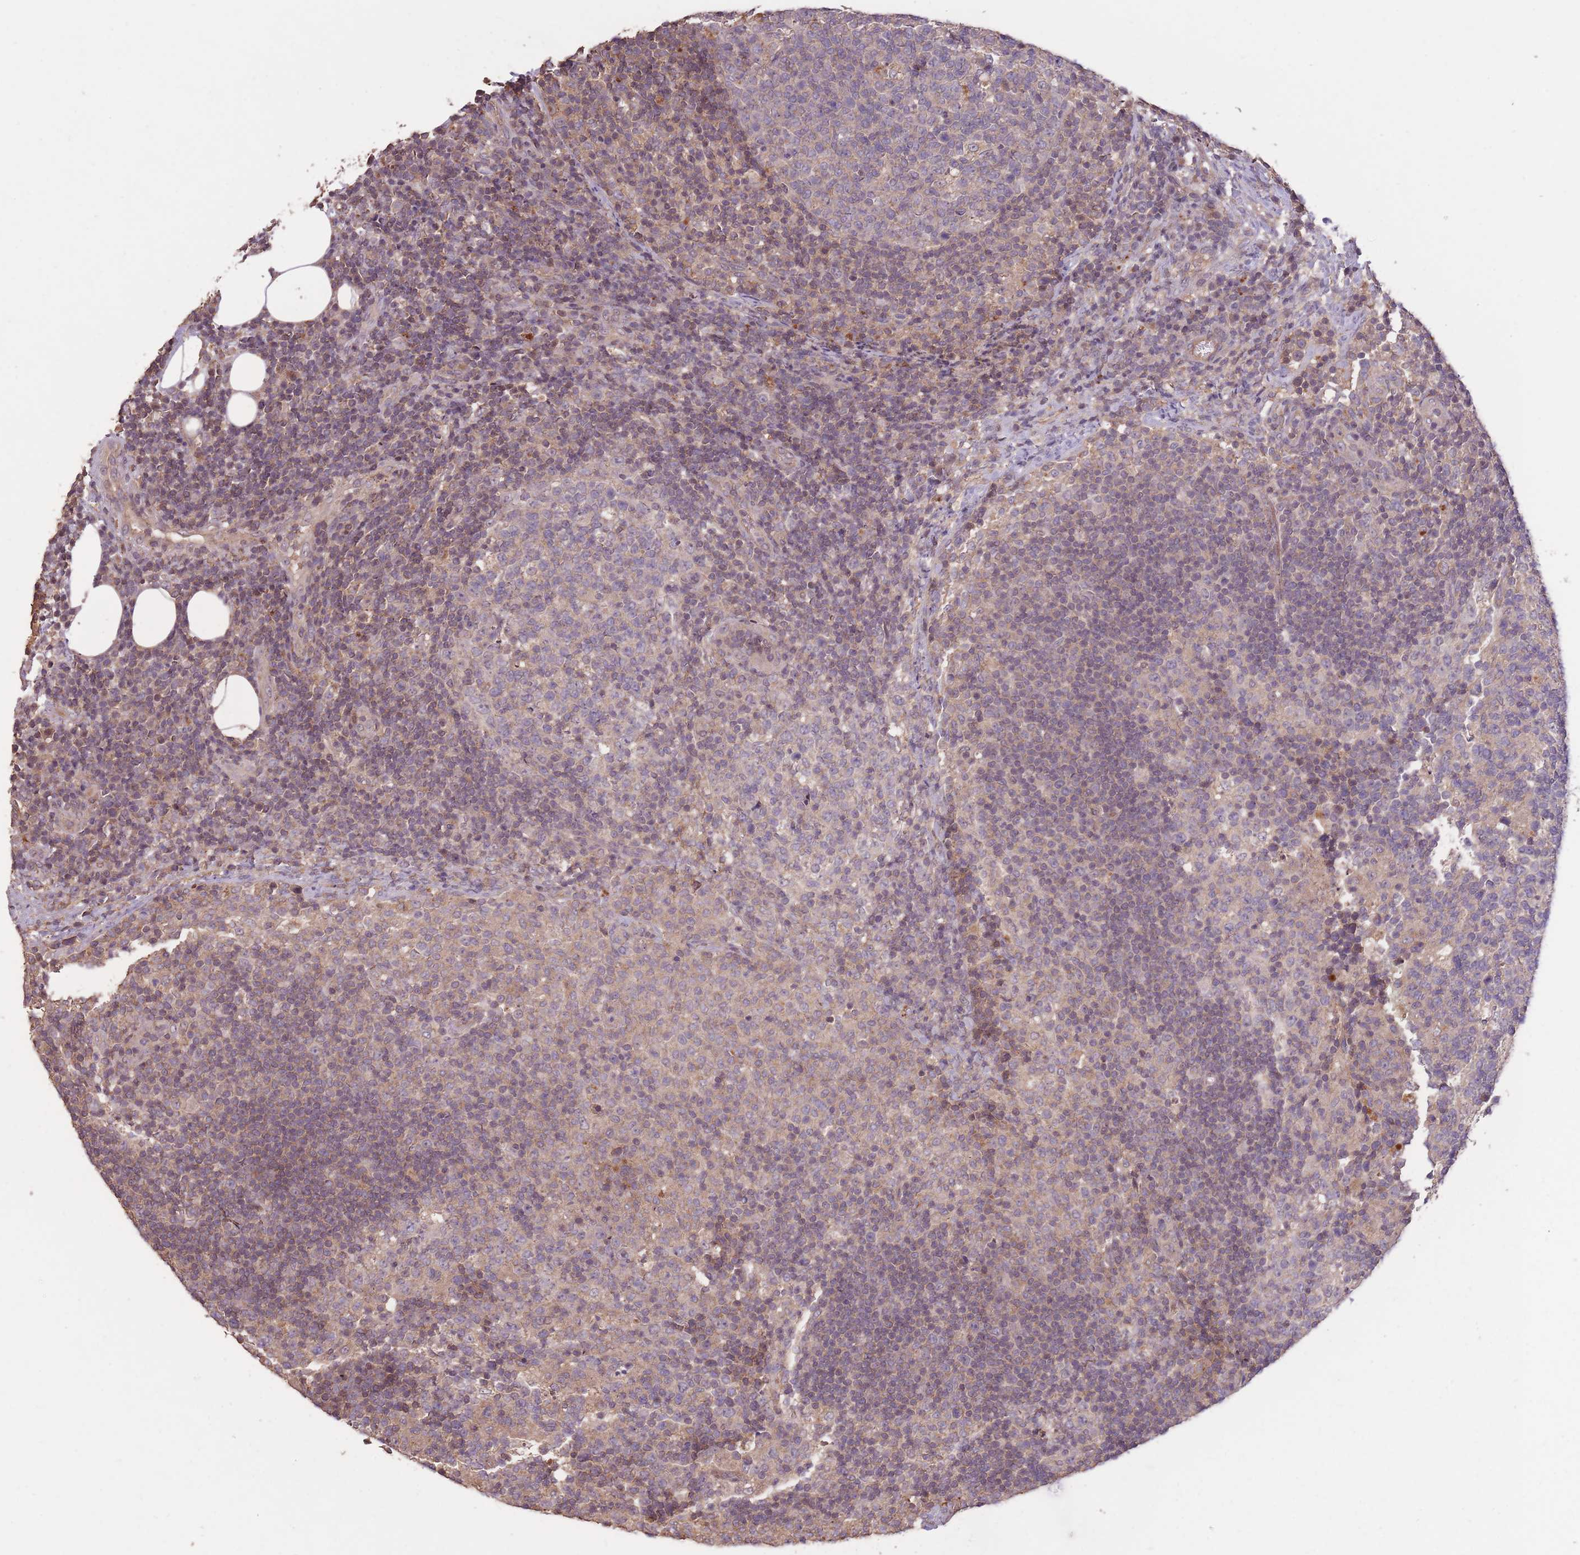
{"staining": {"intensity": "negative", "quantity": "none", "location": "none"}, "tissue": "lymph node", "cell_type": "Germinal center cells", "image_type": "normal", "snomed": [{"axis": "morphology", "description": "Normal tissue, NOS"}, {"axis": "topography", "description": "Lymph node"}], "caption": "IHC micrograph of normal lymph node stained for a protein (brown), which exhibits no expression in germinal center cells.", "gene": "POLR3F", "patient": {"sex": "female", "age": 31}}